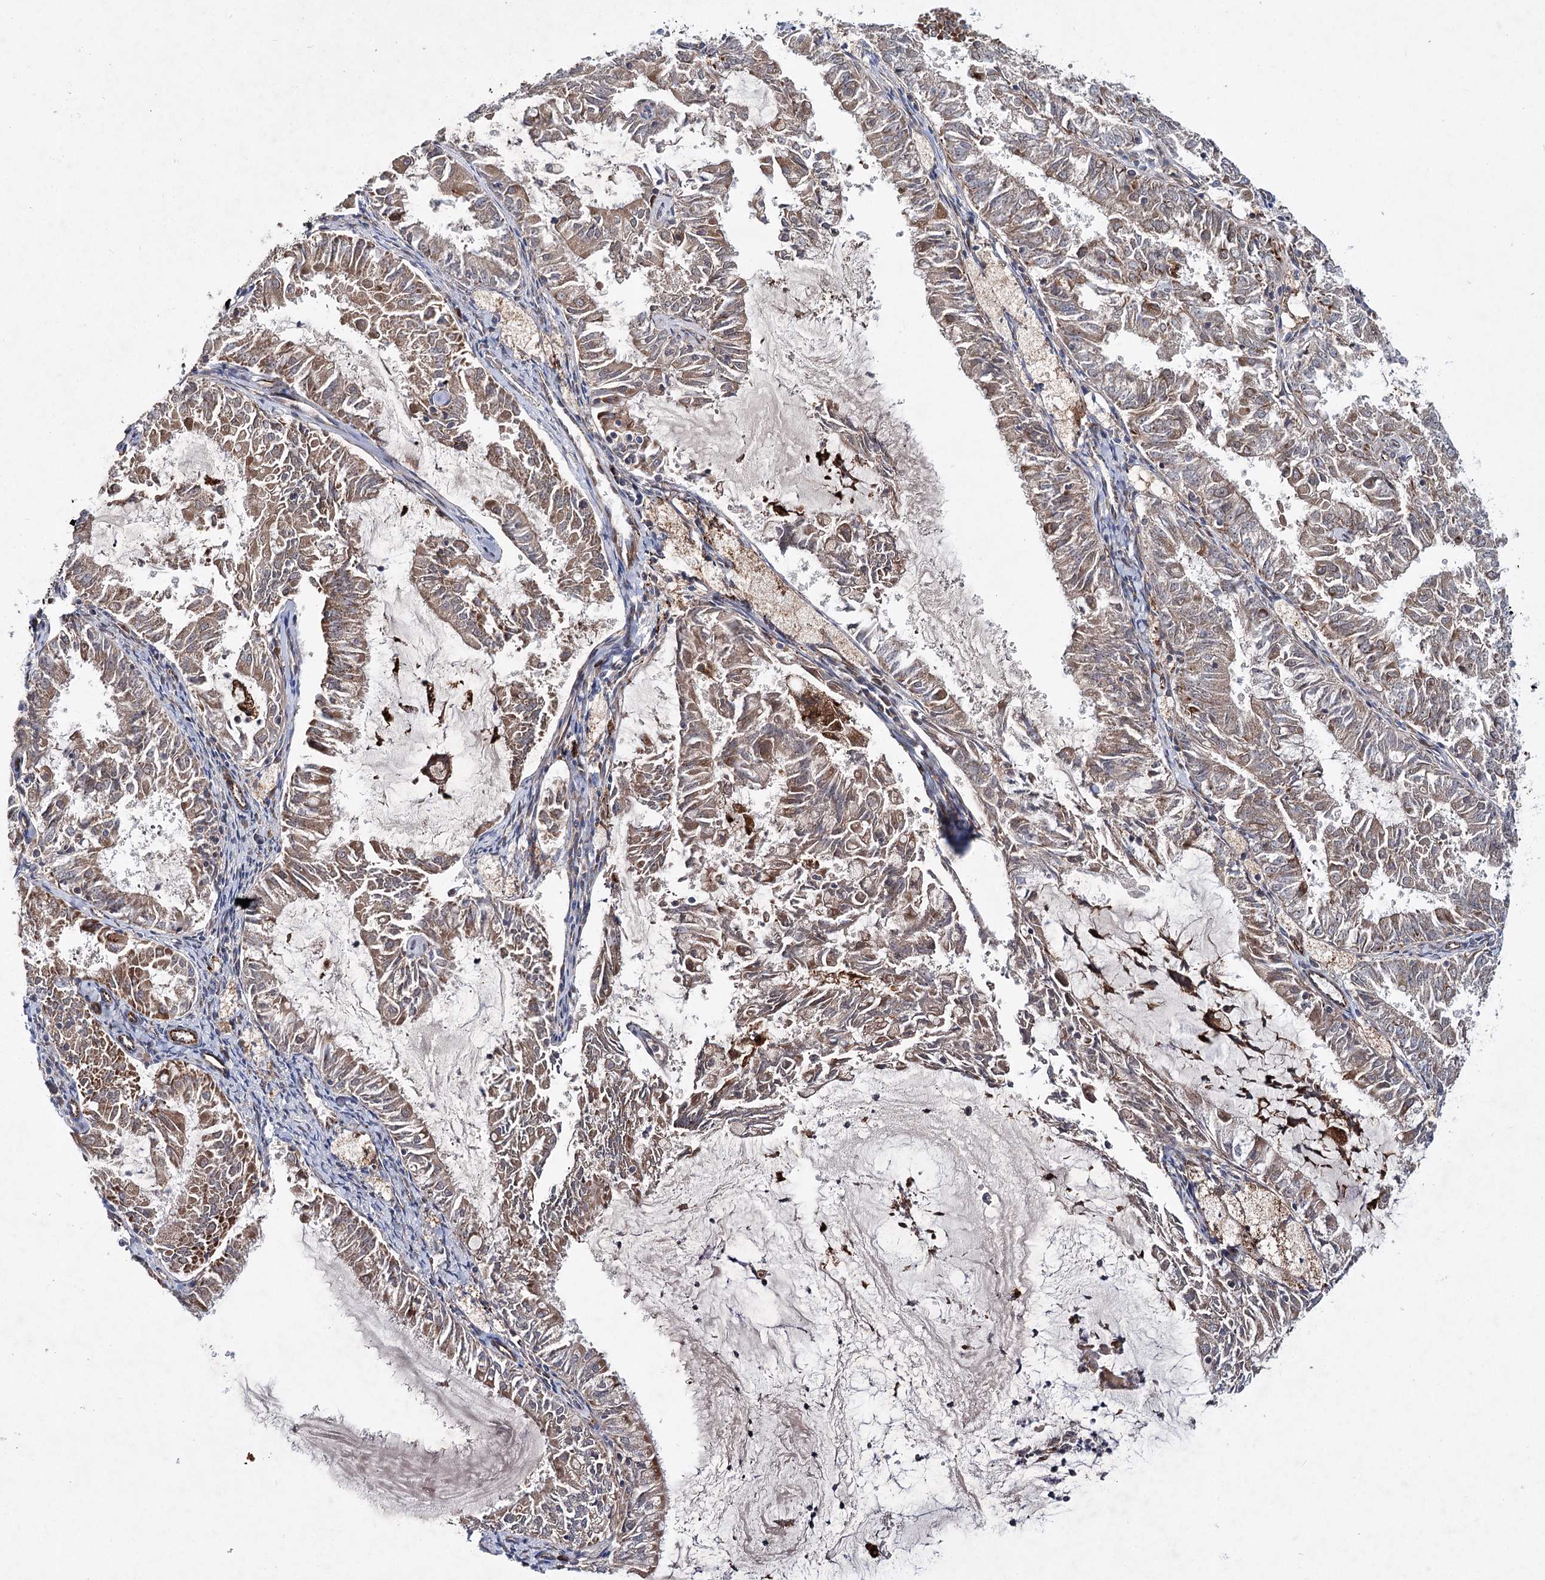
{"staining": {"intensity": "weak", "quantity": "25%-75%", "location": "cytoplasmic/membranous"}, "tissue": "endometrial cancer", "cell_type": "Tumor cells", "image_type": "cancer", "snomed": [{"axis": "morphology", "description": "Adenocarcinoma, NOS"}, {"axis": "topography", "description": "Endometrium"}], "caption": "There is low levels of weak cytoplasmic/membranous positivity in tumor cells of adenocarcinoma (endometrial), as demonstrated by immunohistochemical staining (brown color).", "gene": "DPEP2", "patient": {"sex": "female", "age": 57}}